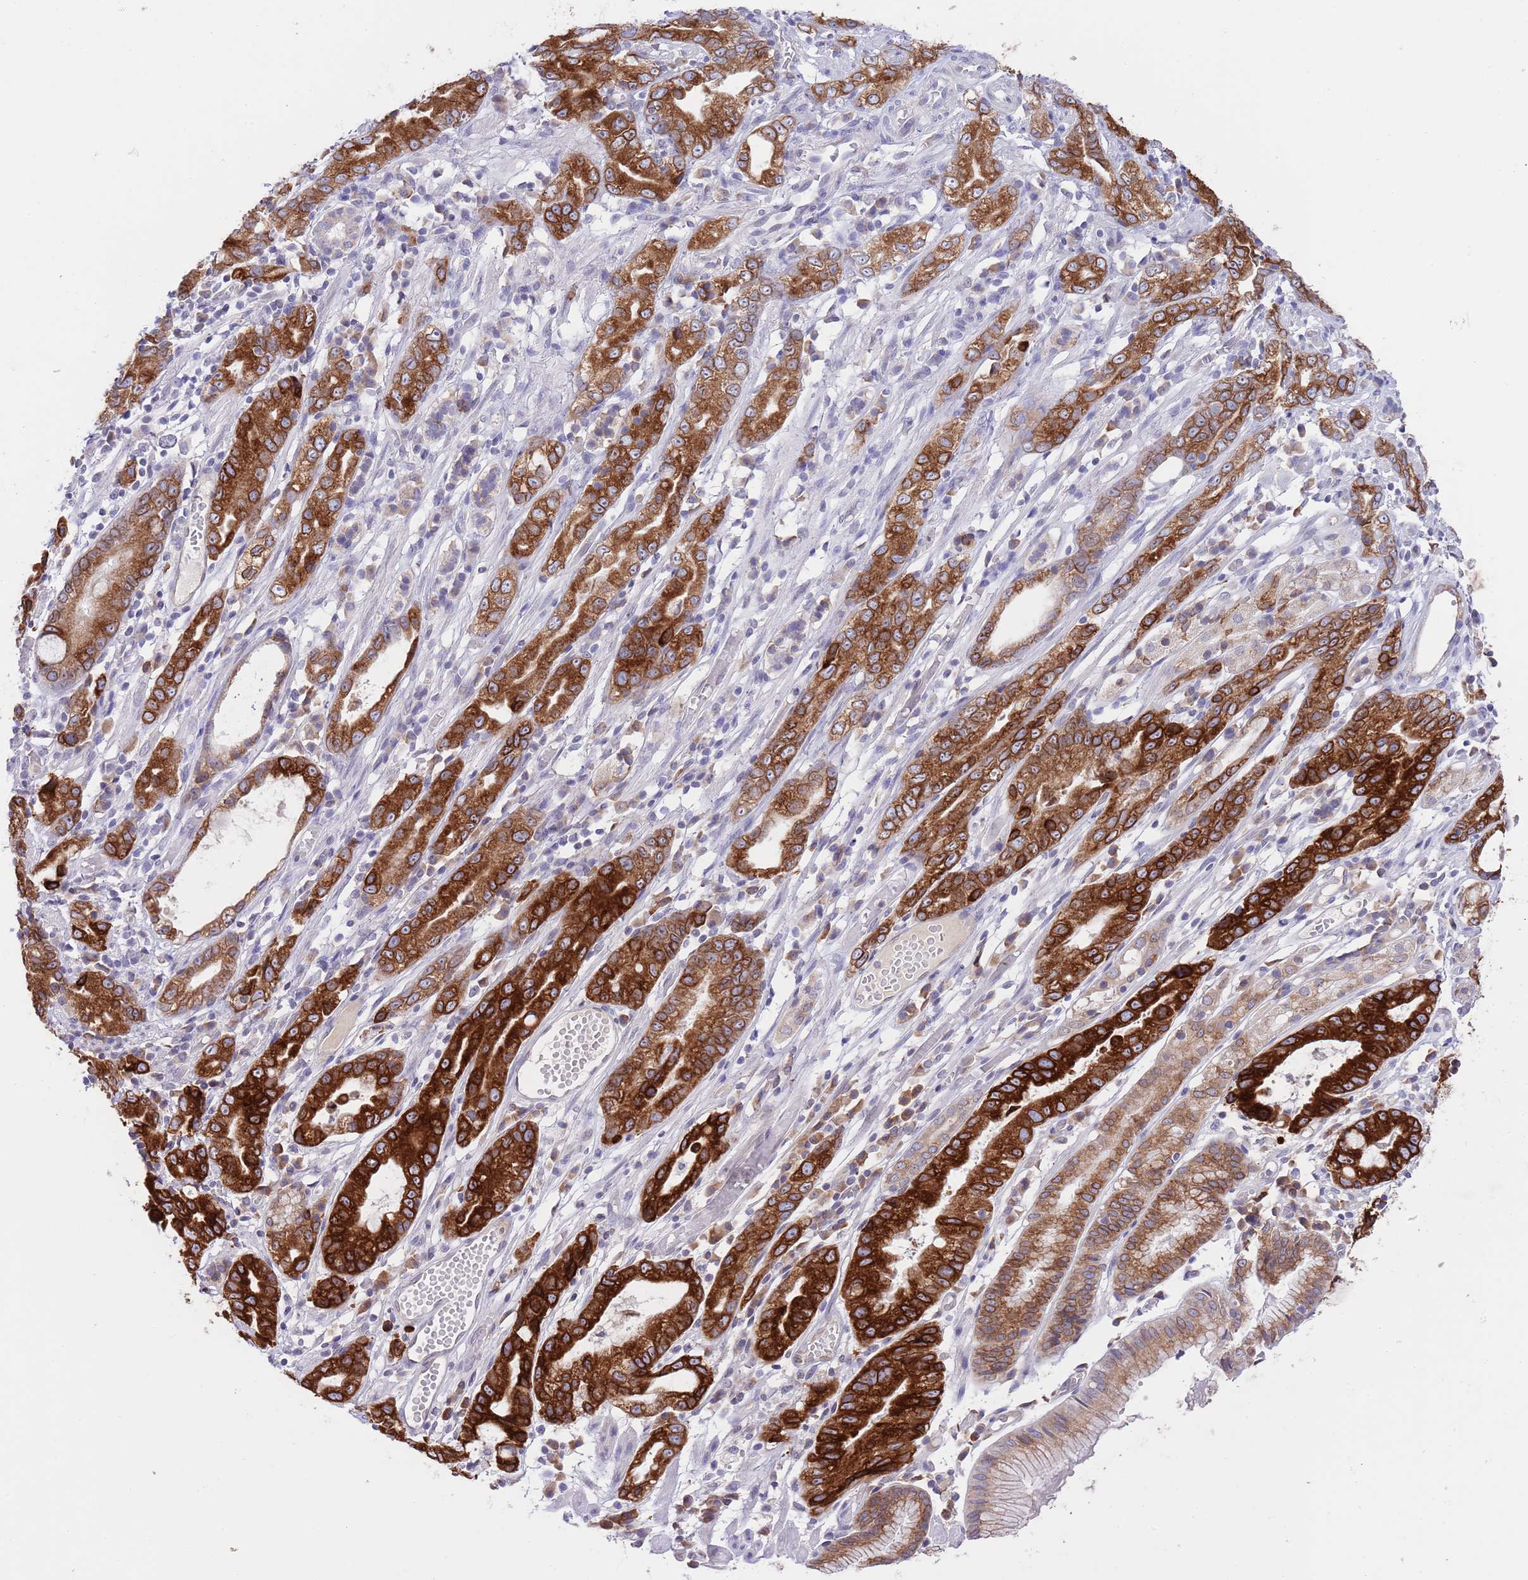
{"staining": {"intensity": "strong", "quantity": ">75%", "location": "cytoplasmic/membranous"}, "tissue": "stomach cancer", "cell_type": "Tumor cells", "image_type": "cancer", "snomed": [{"axis": "morphology", "description": "Adenocarcinoma, NOS"}, {"axis": "topography", "description": "Stomach"}], "caption": "DAB (3,3'-diaminobenzidine) immunohistochemical staining of human stomach cancer demonstrates strong cytoplasmic/membranous protein expression in approximately >75% of tumor cells.", "gene": "EBPL", "patient": {"sex": "male", "age": 55}}